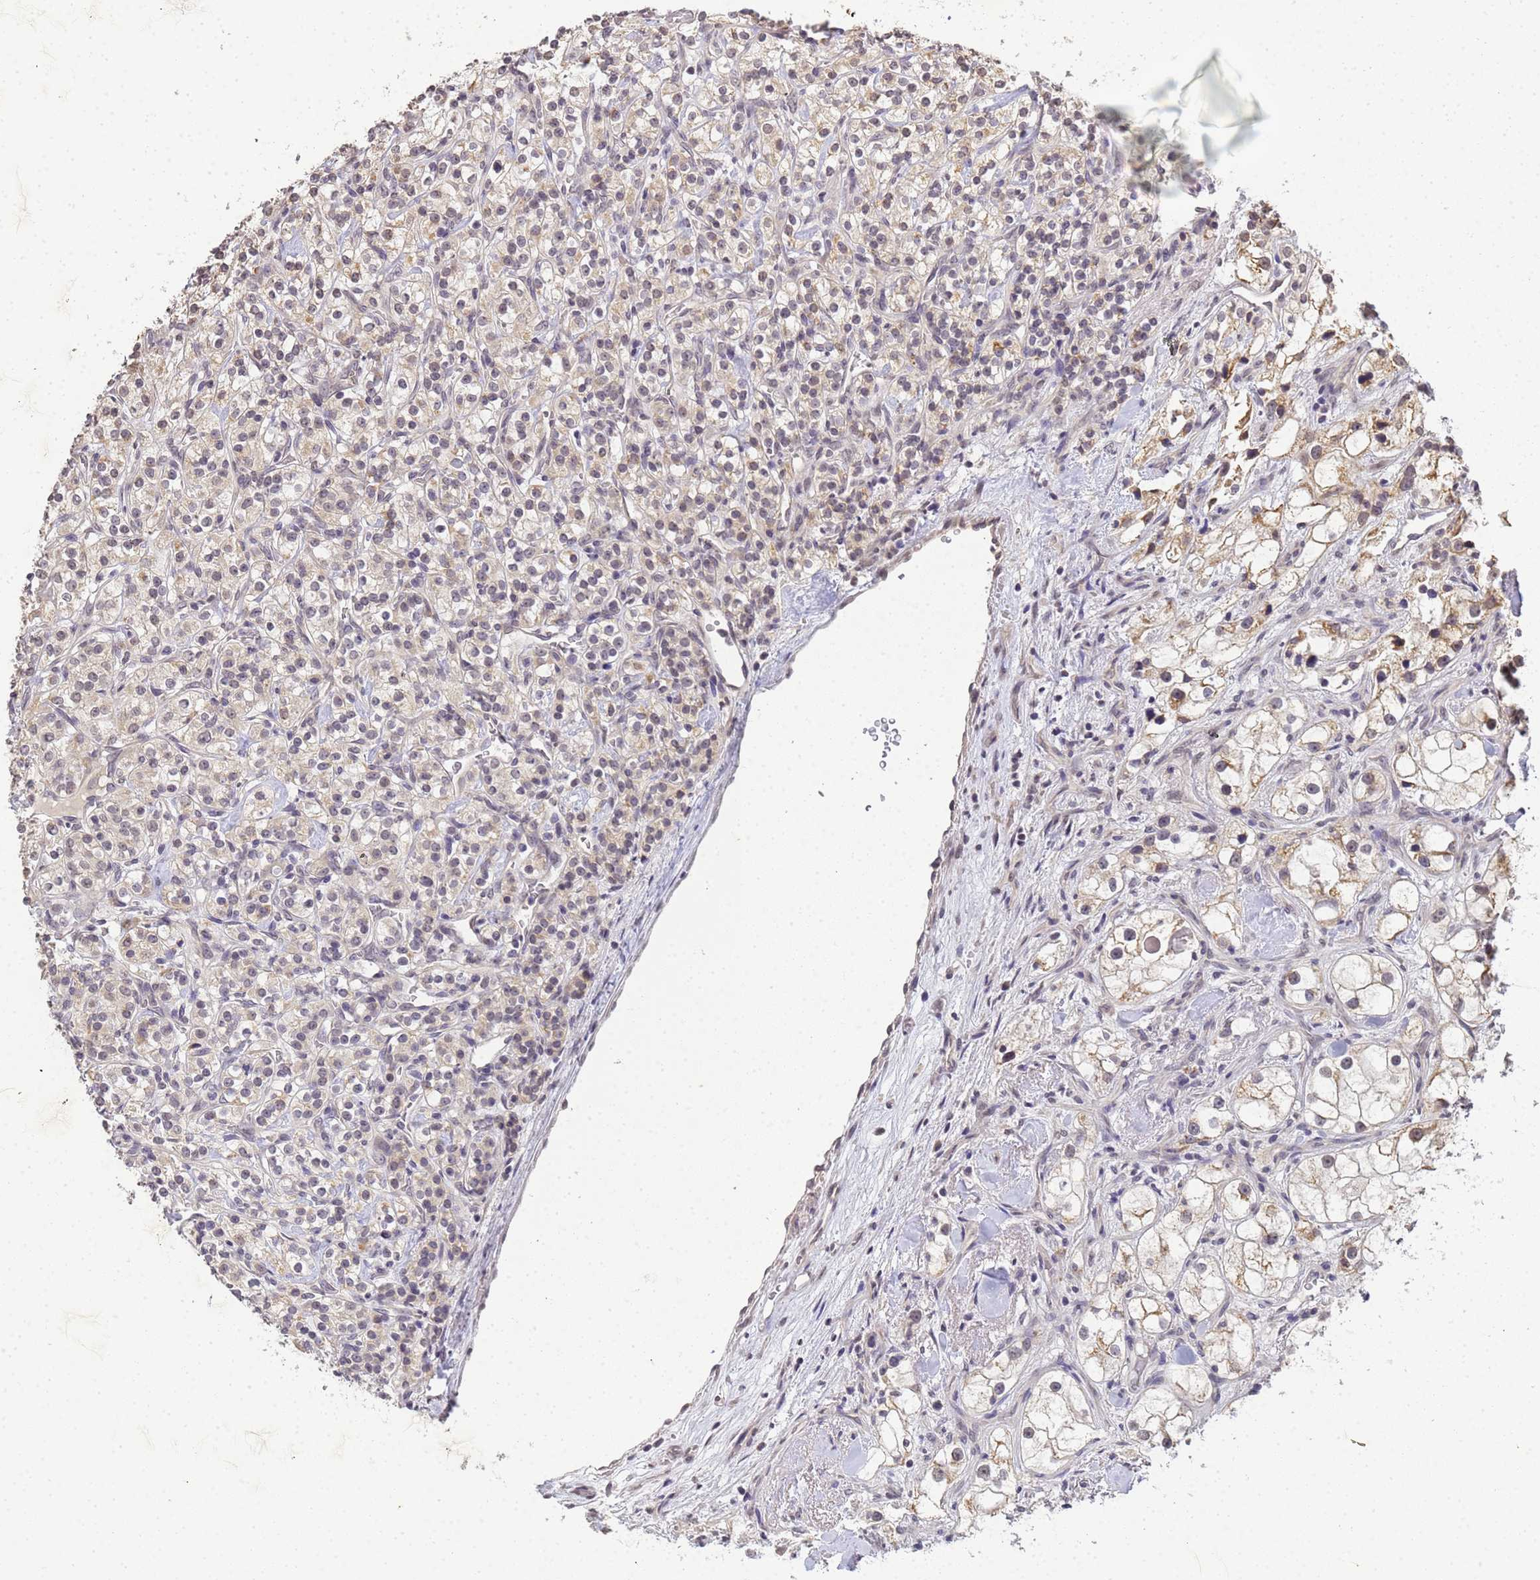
{"staining": {"intensity": "weak", "quantity": "<25%", "location": "cytoplasmic/membranous"}, "tissue": "renal cancer", "cell_type": "Tumor cells", "image_type": "cancer", "snomed": [{"axis": "morphology", "description": "Adenocarcinoma, NOS"}, {"axis": "topography", "description": "Kidney"}], "caption": "A photomicrograph of human renal adenocarcinoma is negative for staining in tumor cells. (DAB IHC visualized using brightfield microscopy, high magnification).", "gene": "MYL7", "patient": {"sex": "male", "age": 77}}